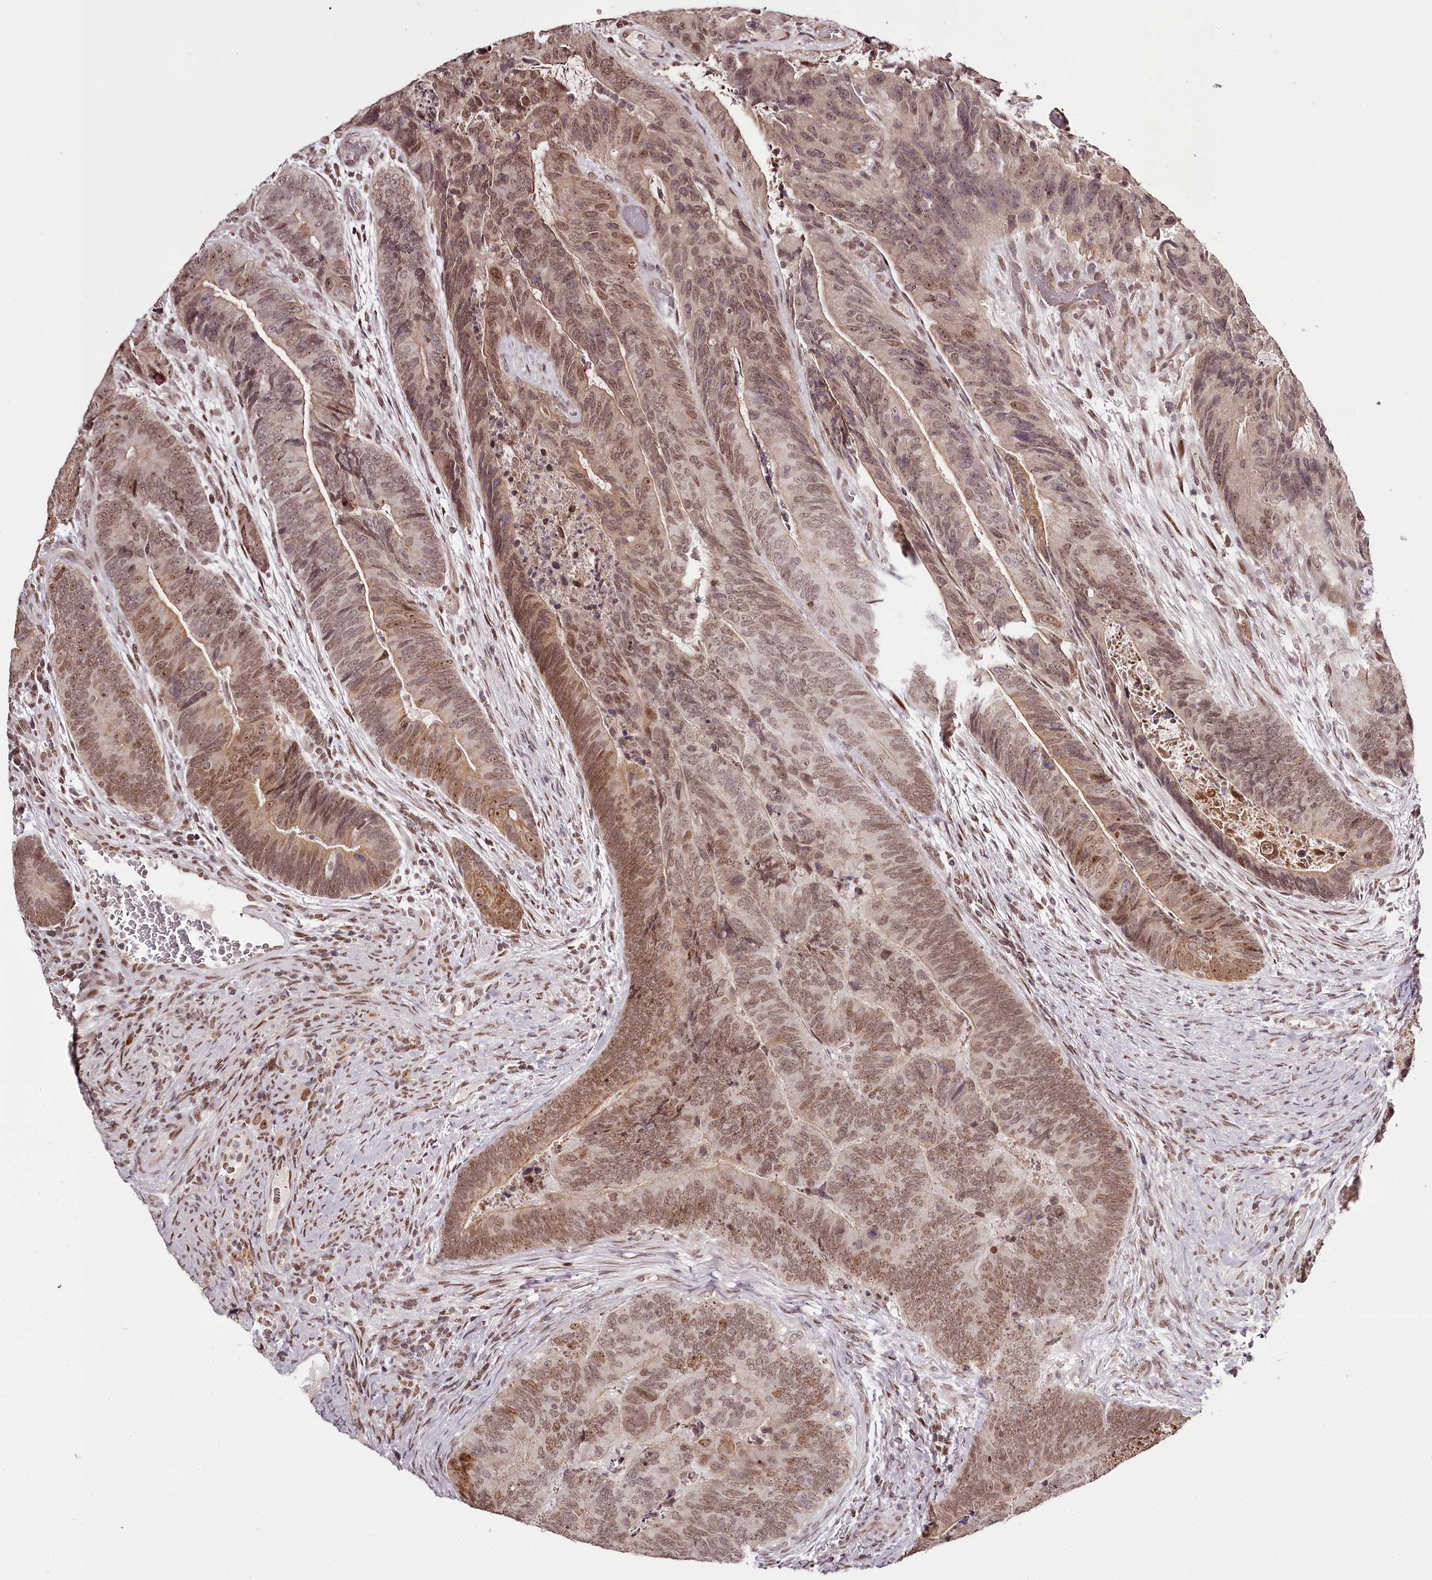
{"staining": {"intensity": "moderate", "quantity": "25%-75%", "location": "nuclear"}, "tissue": "colorectal cancer", "cell_type": "Tumor cells", "image_type": "cancer", "snomed": [{"axis": "morphology", "description": "Adenocarcinoma, NOS"}, {"axis": "topography", "description": "Colon"}], "caption": "Moderate nuclear protein expression is present in approximately 25%-75% of tumor cells in adenocarcinoma (colorectal).", "gene": "THYN1", "patient": {"sex": "female", "age": 67}}